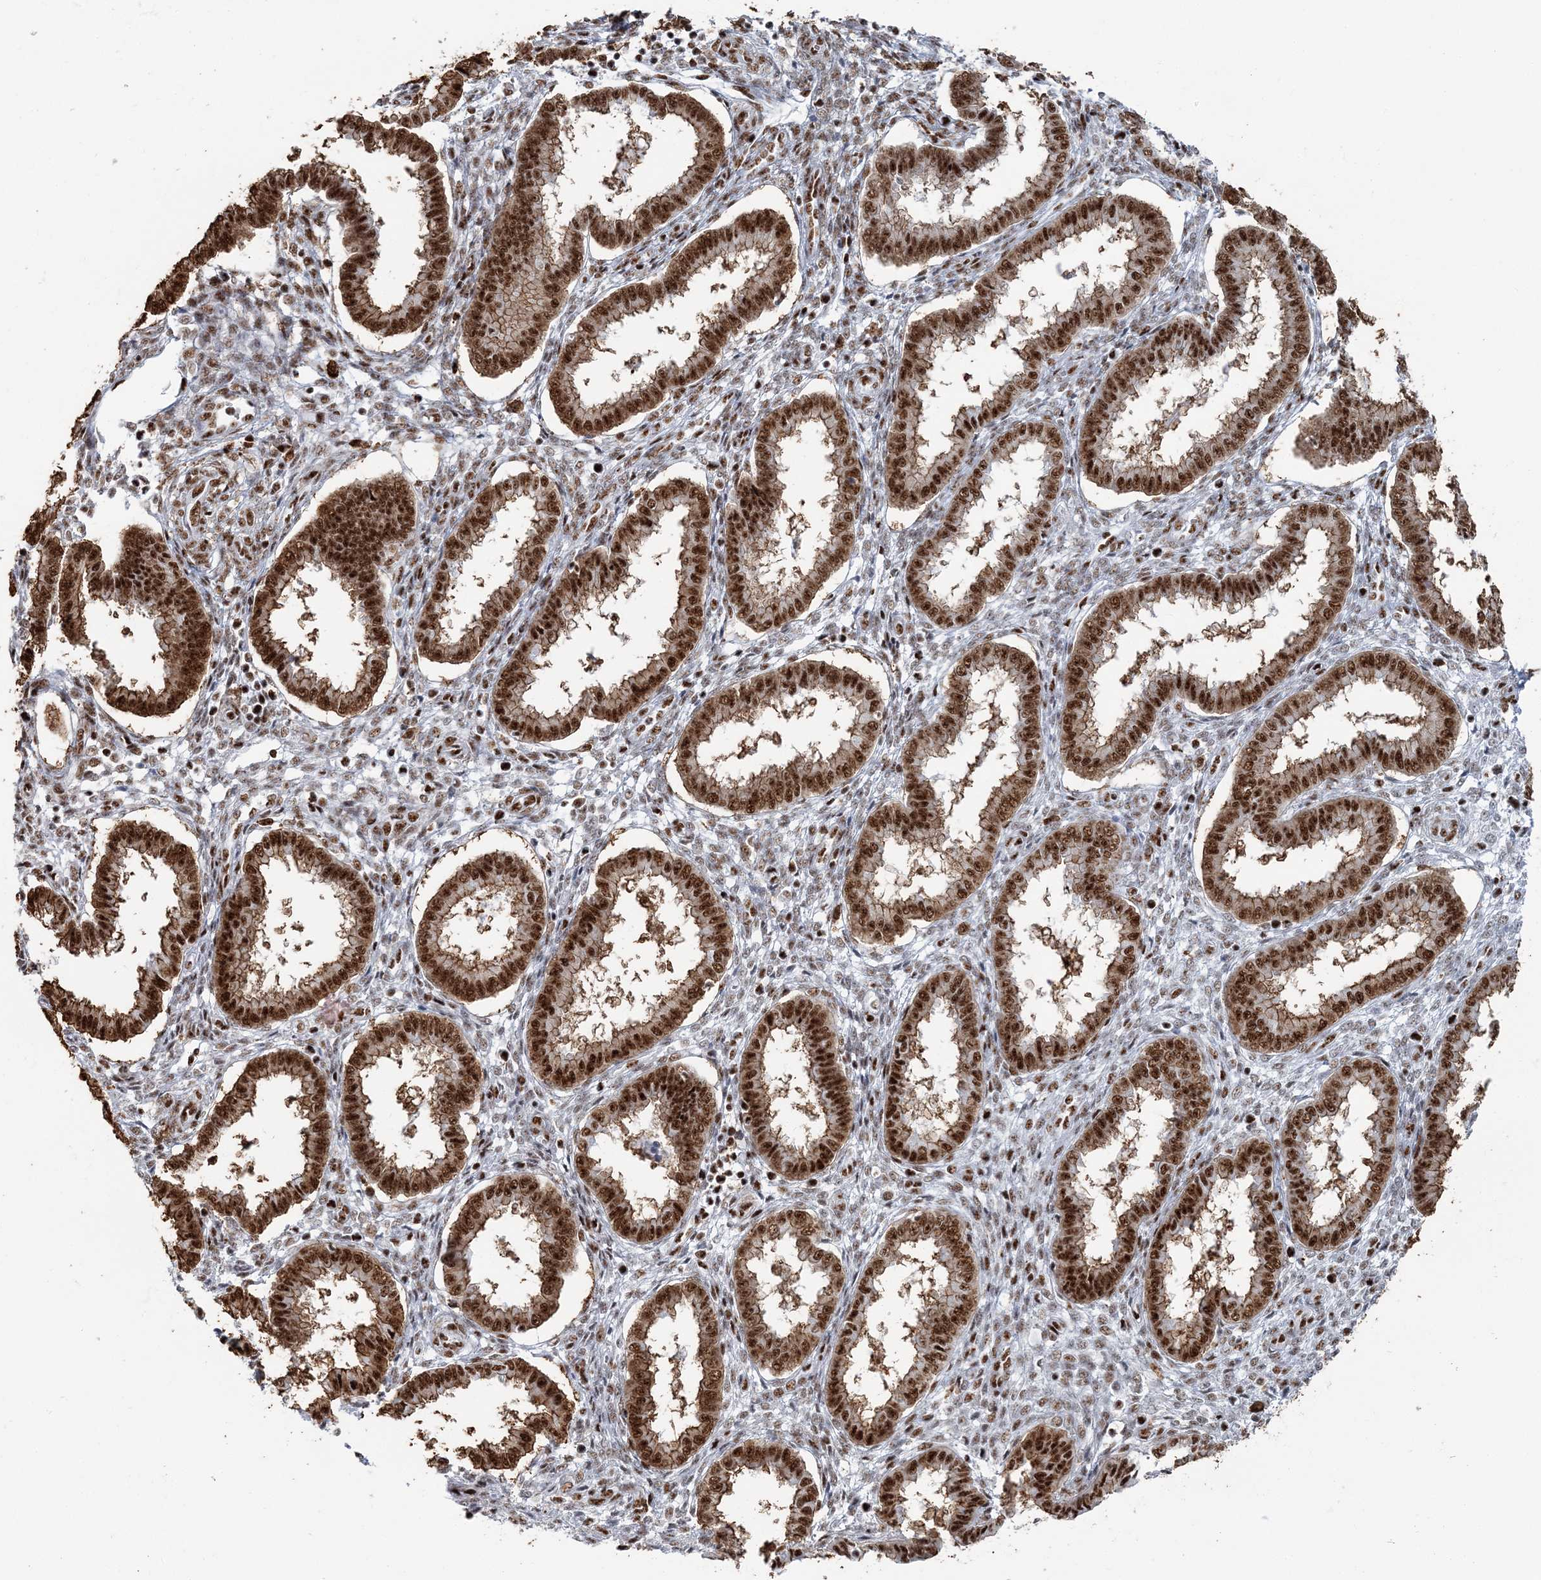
{"staining": {"intensity": "moderate", "quantity": "25%-75%", "location": "nuclear"}, "tissue": "endometrium", "cell_type": "Cells in endometrial stroma", "image_type": "normal", "snomed": [{"axis": "morphology", "description": "Normal tissue, NOS"}, {"axis": "topography", "description": "Endometrium"}], "caption": "Benign endometrium demonstrates moderate nuclear staining in approximately 25%-75% of cells in endometrial stroma (brown staining indicates protein expression, while blue staining denotes nuclei)..", "gene": "DDX46", "patient": {"sex": "female", "age": 24}}